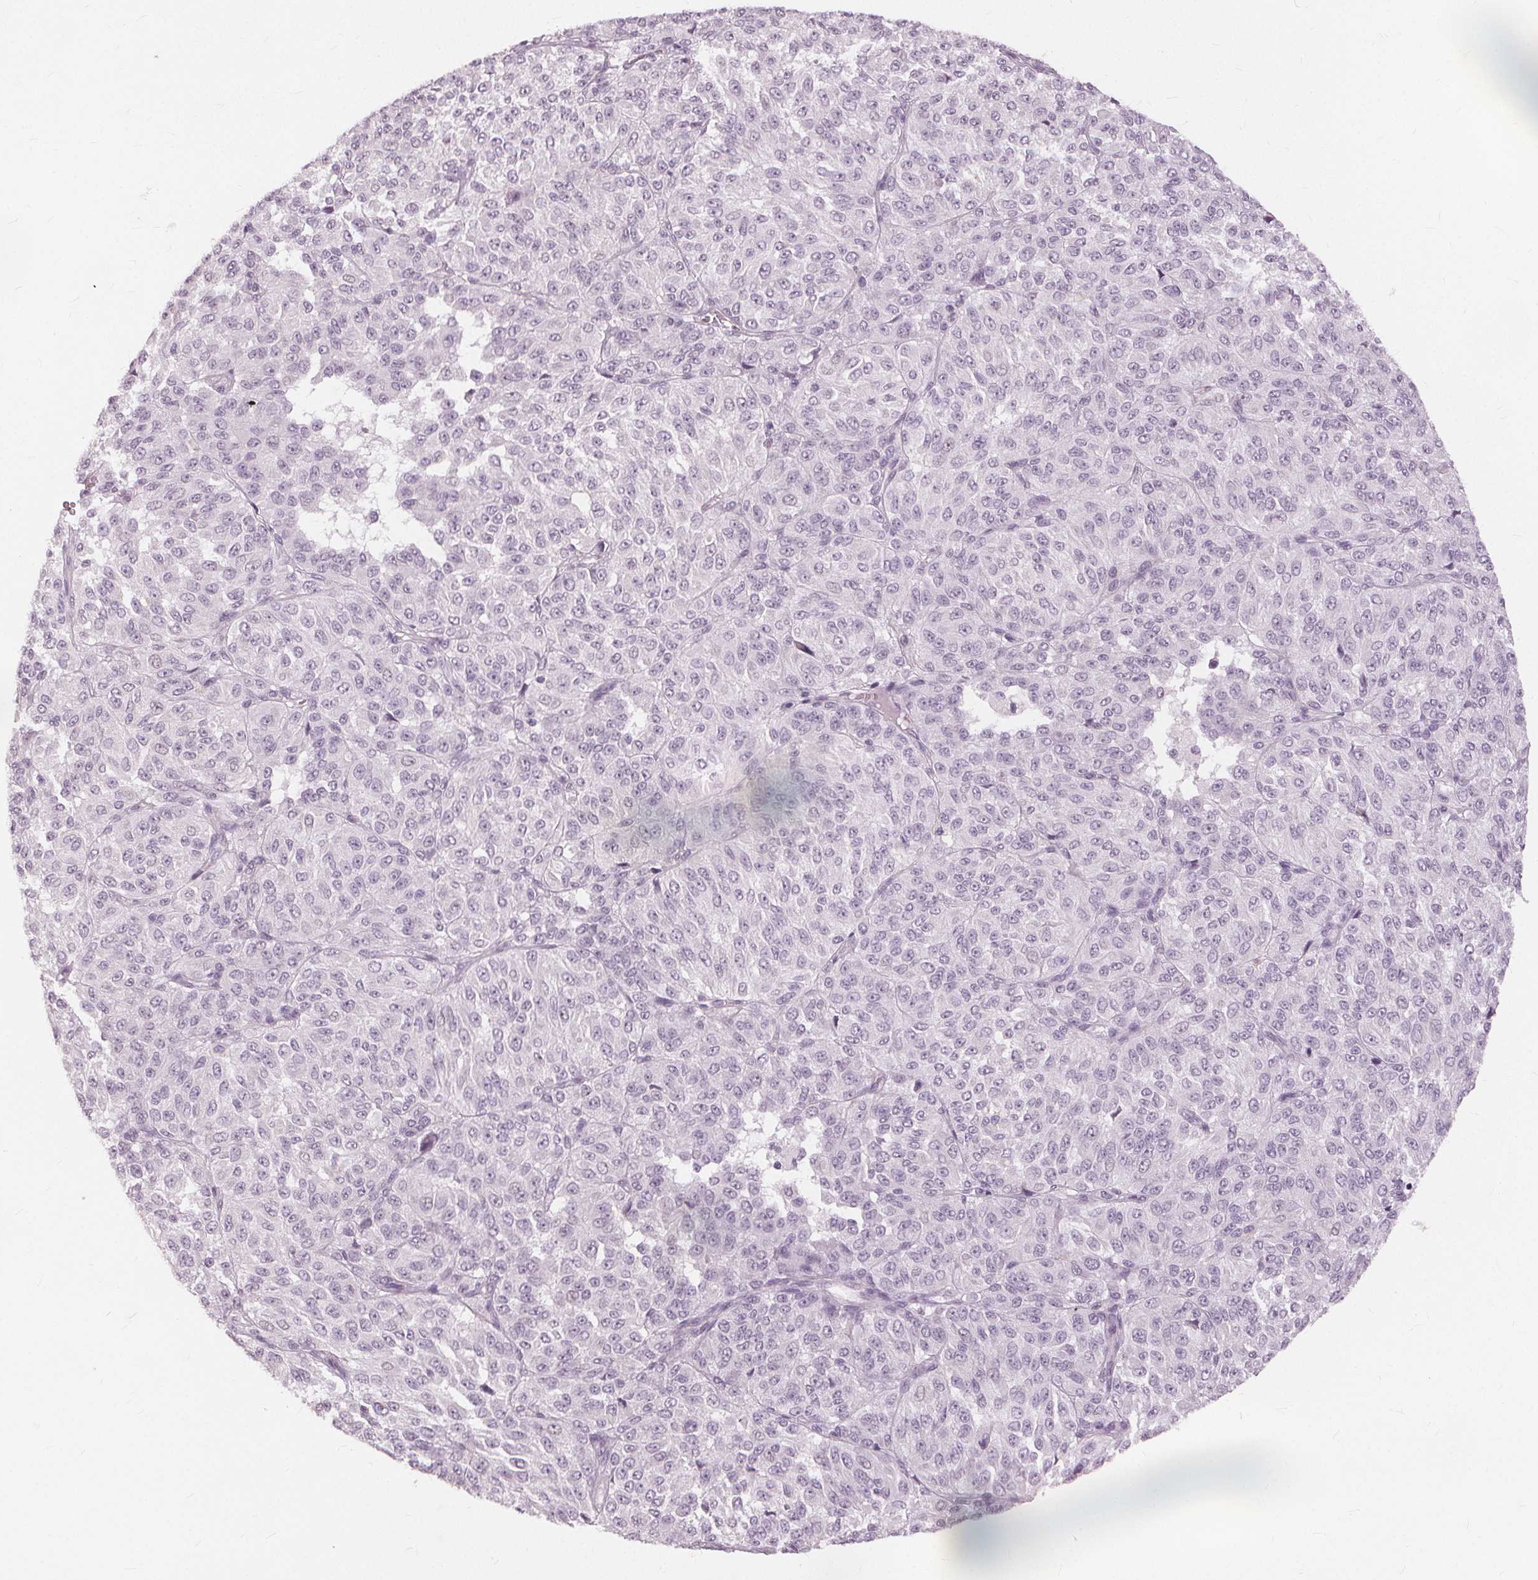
{"staining": {"intensity": "negative", "quantity": "none", "location": "none"}, "tissue": "melanoma", "cell_type": "Tumor cells", "image_type": "cancer", "snomed": [{"axis": "morphology", "description": "Malignant melanoma, Metastatic site"}, {"axis": "topography", "description": "Brain"}], "caption": "A histopathology image of malignant melanoma (metastatic site) stained for a protein demonstrates no brown staining in tumor cells.", "gene": "SFTPD", "patient": {"sex": "female", "age": 56}}